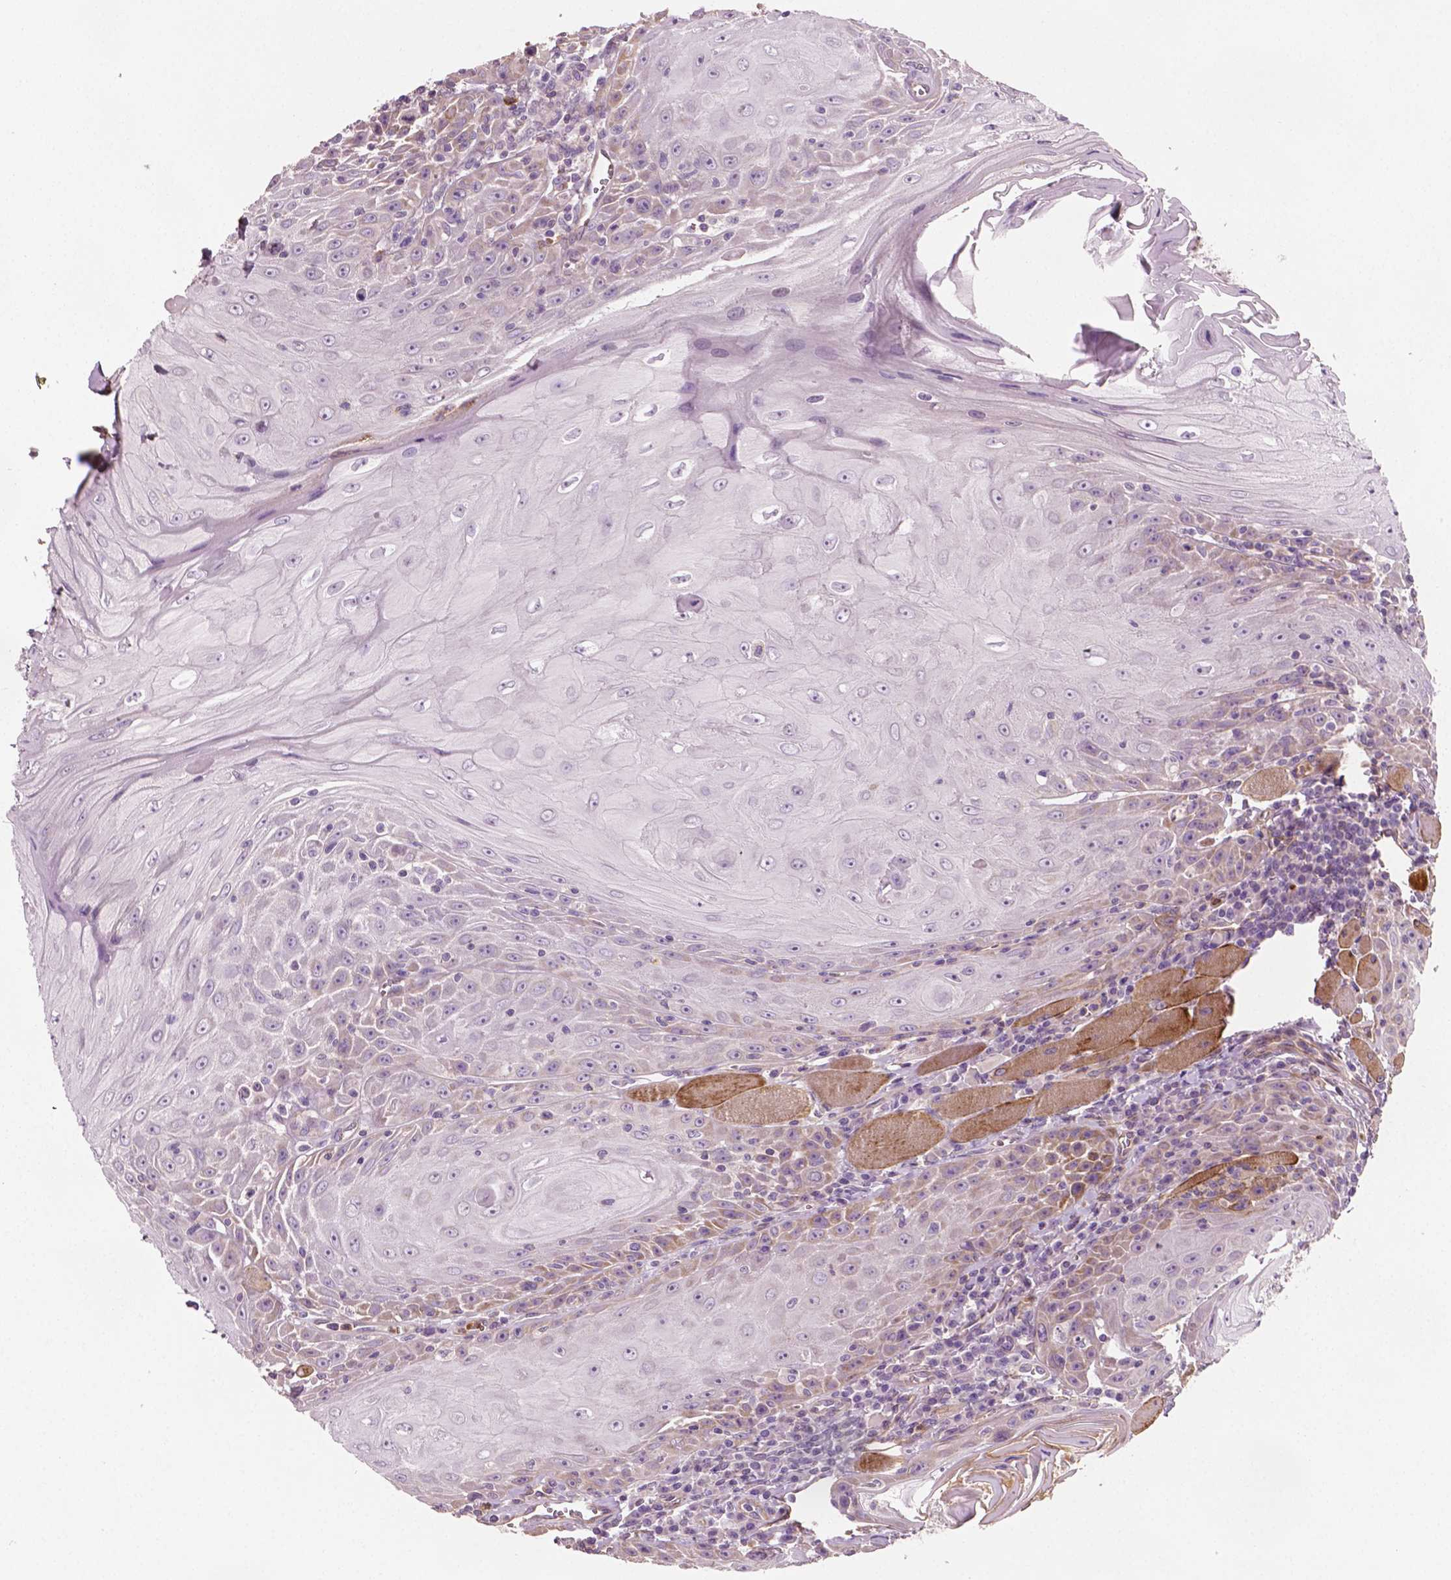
{"staining": {"intensity": "weak", "quantity": "<25%", "location": "cytoplasmic/membranous"}, "tissue": "head and neck cancer", "cell_type": "Tumor cells", "image_type": "cancer", "snomed": [{"axis": "morphology", "description": "Squamous cell carcinoma, NOS"}, {"axis": "topography", "description": "Head-Neck"}], "caption": "DAB immunohistochemical staining of squamous cell carcinoma (head and neck) exhibits no significant positivity in tumor cells. The staining is performed using DAB (3,3'-diaminobenzidine) brown chromogen with nuclei counter-stained in using hematoxylin.", "gene": "PTX3", "patient": {"sex": "male", "age": 52}}